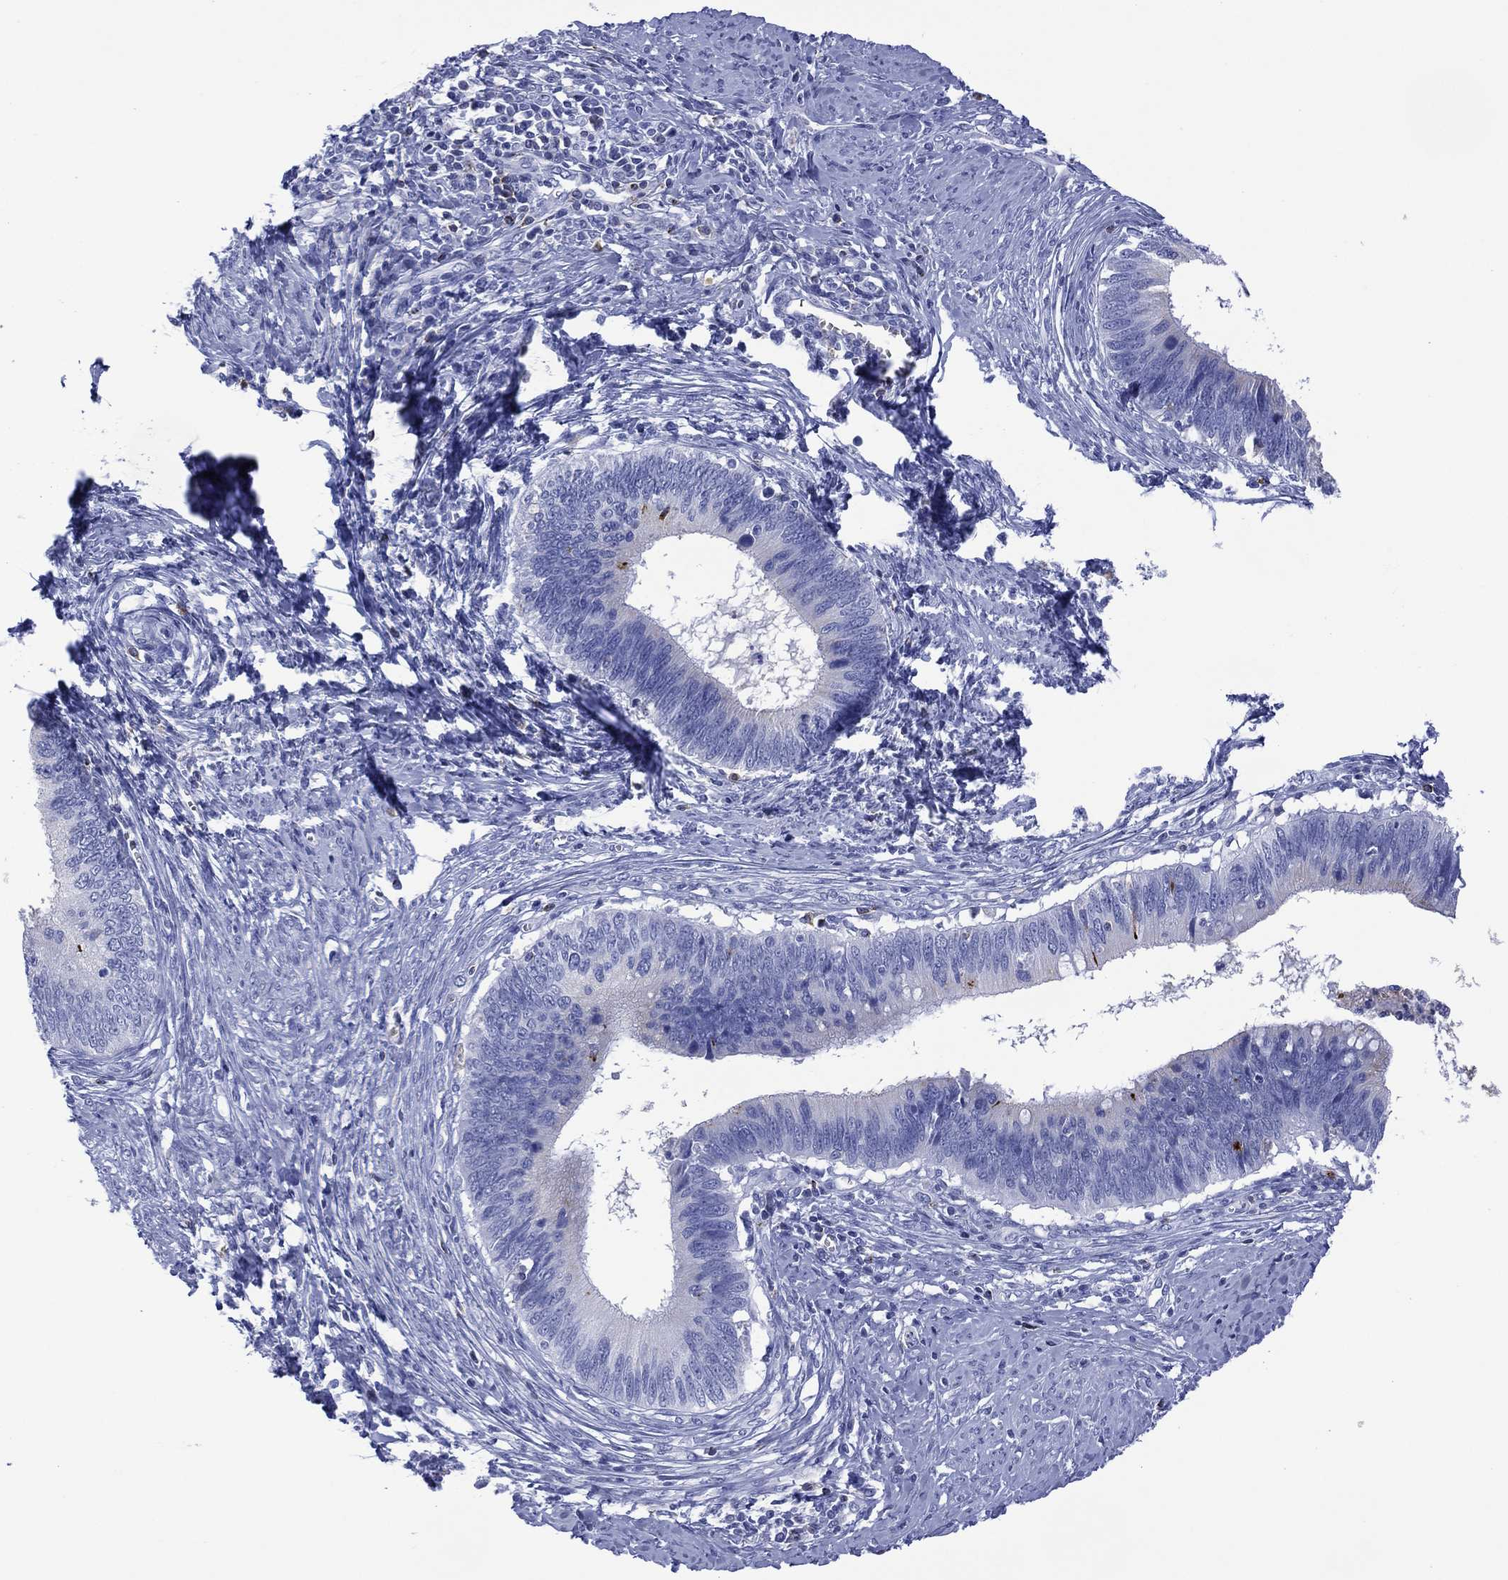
{"staining": {"intensity": "negative", "quantity": "none", "location": "none"}, "tissue": "cervical cancer", "cell_type": "Tumor cells", "image_type": "cancer", "snomed": [{"axis": "morphology", "description": "Adenocarcinoma, NOS"}, {"axis": "topography", "description": "Cervix"}], "caption": "This is a photomicrograph of immunohistochemistry staining of cervical cancer, which shows no expression in tumor cells.", "gene": "DPP4", "patient": {"sex": "female", "age": 42}}